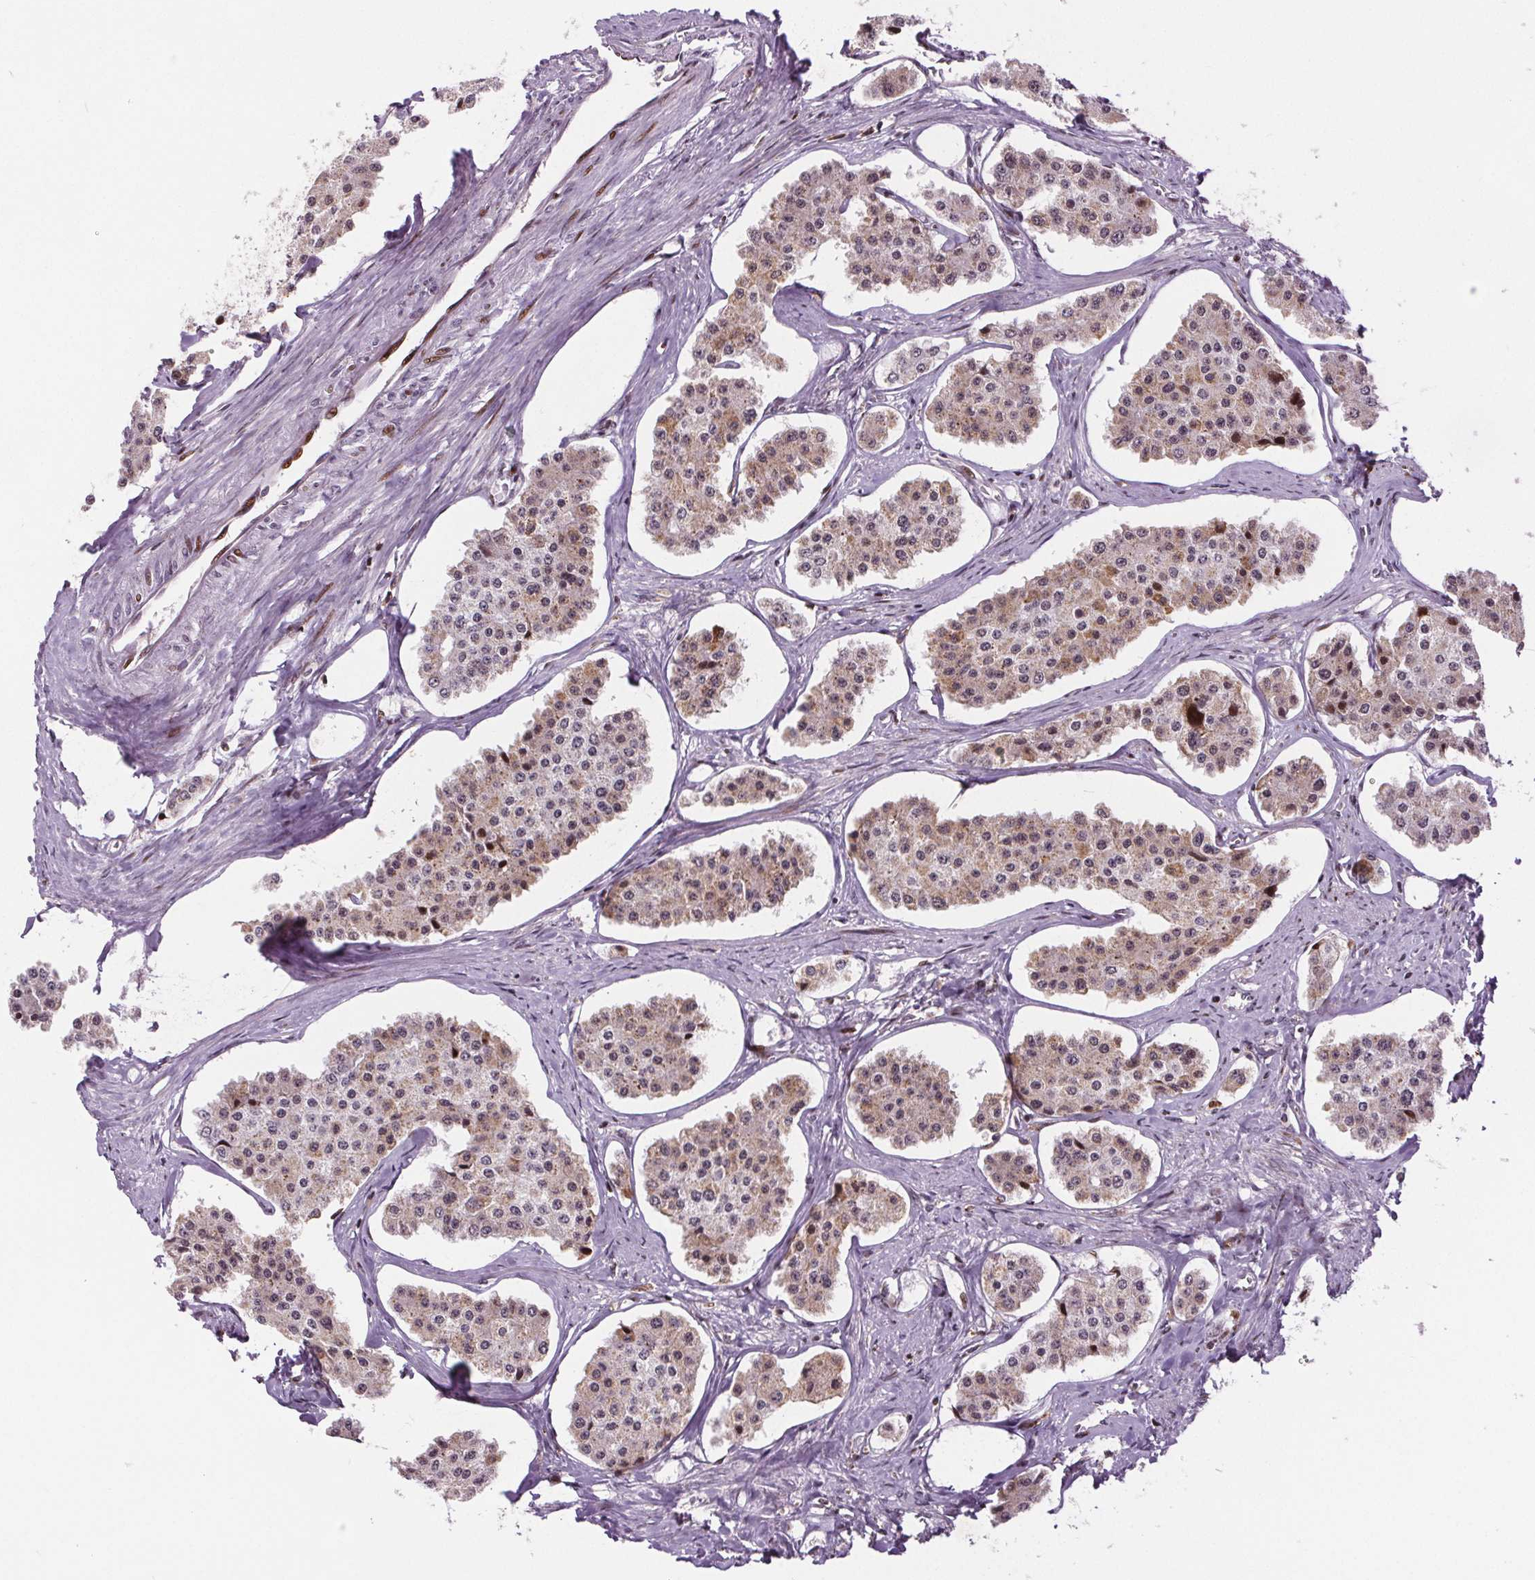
{"staining": {"intensity": "weak", "quantity": "25%-75%", "location": "cytoplasmic/membranous,nuclear"}, "tissue": "carcinoid", "cell_type": "Tumor cells", "image_type": "cancer", "snomed": [{"axis": "morphology", "description": "Carcinoid, malignant, NOS"}, {"axis": "topography", "description": "Small intestine"}], "caption": "A histopathology image showing weak cytoplasmic/membranous and nuclear expression in about 25%-75% of tumor cells in malignant carcinoid, as visualized by brown immunohistochemical staining.", "gene": "SNRNP35", "patient": {"sex": "female", "age": 65}}